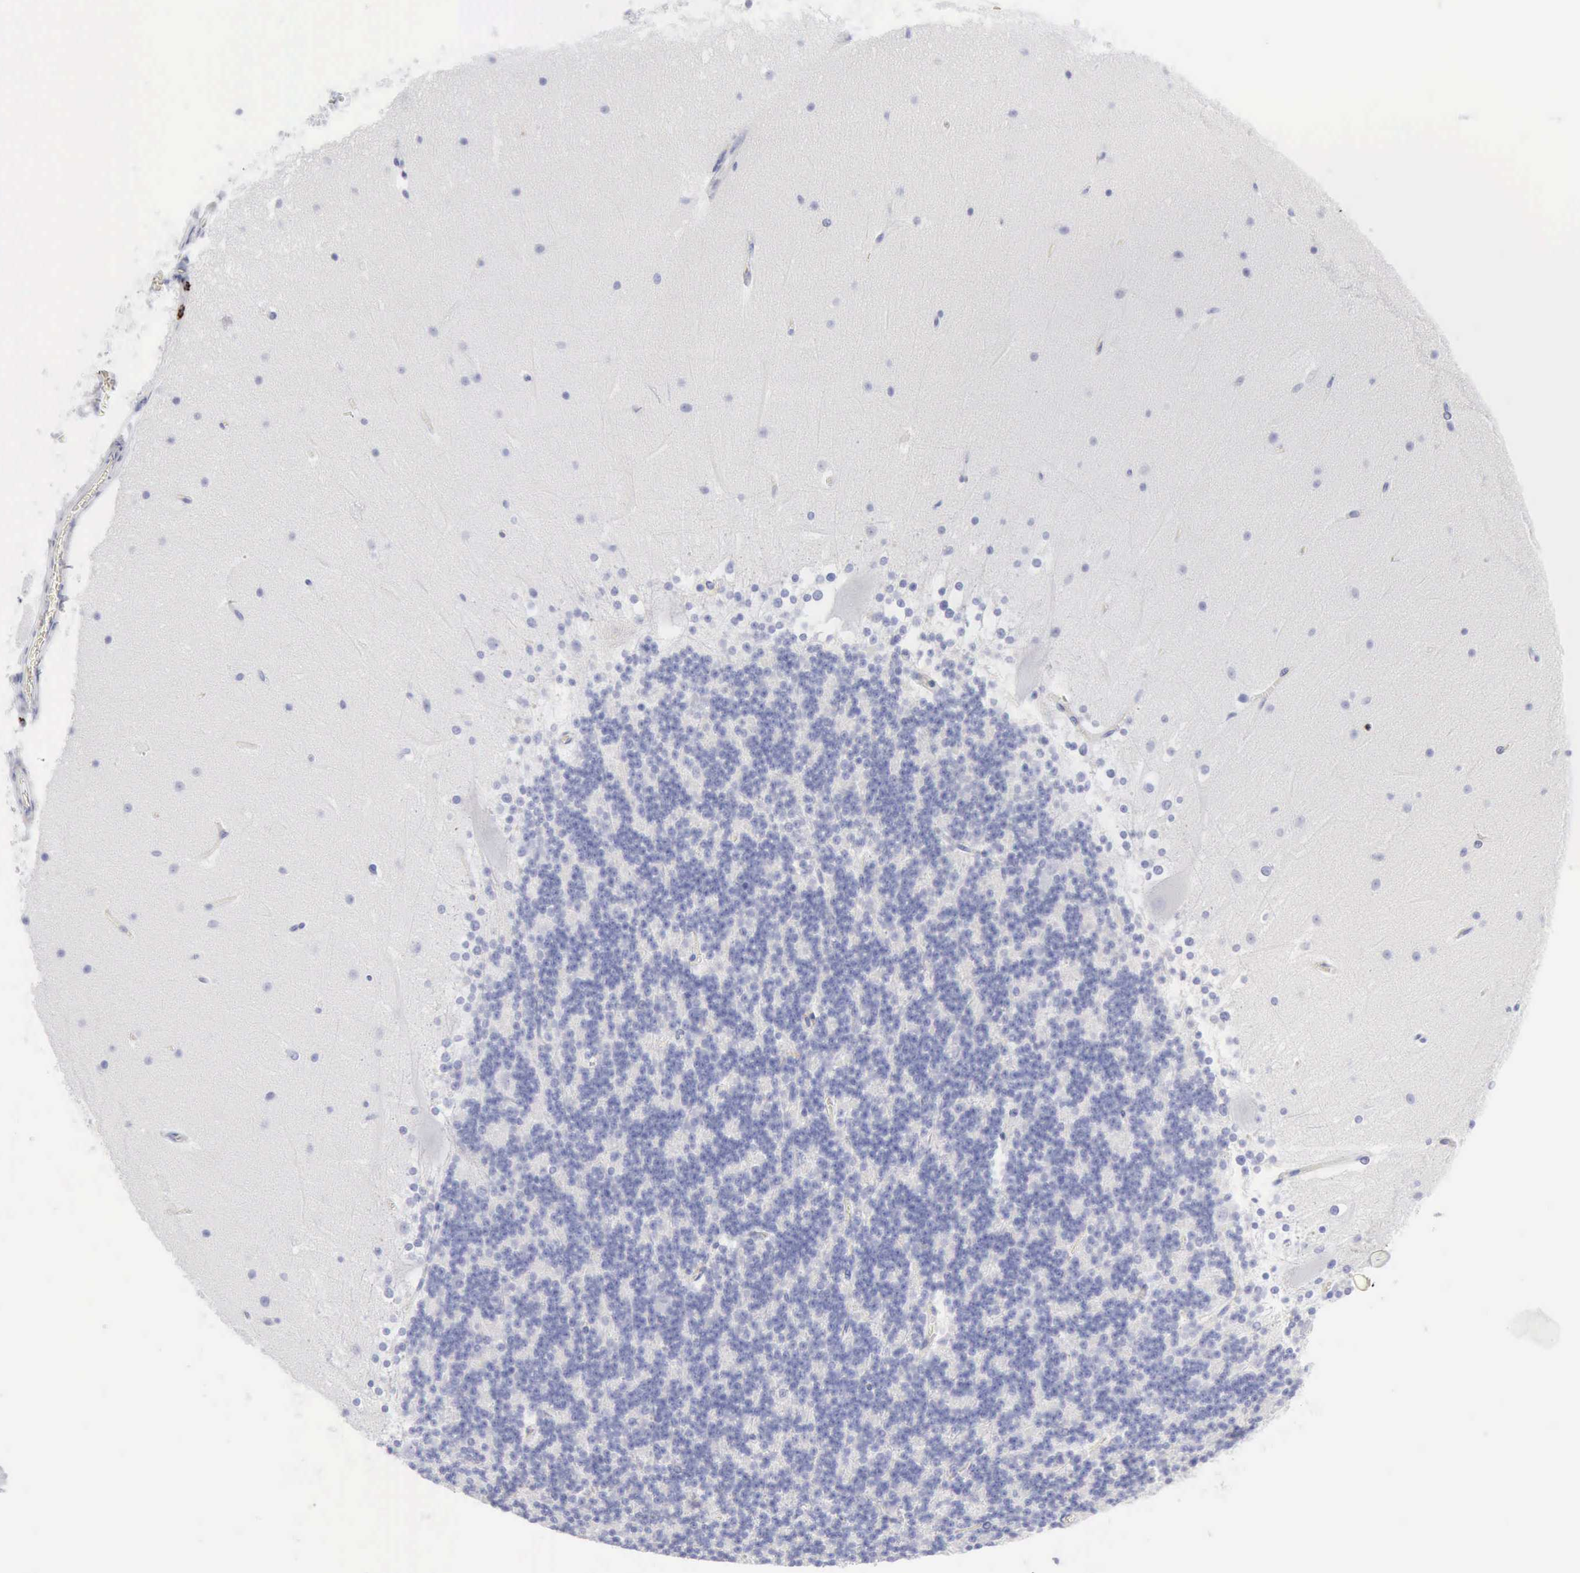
{"staining": {"intensity": "negative", "quantity": "none", "location": "none"}, "tissue": "cerebellum", "cell_type": "Cells in granular layer", "image_type": "normal", "snomed": [{"axis": "morphology", "description": "Normal tissue, NOS"}, {"axis": "topography", "description": "Cerebellum"}], "caption": "Immunohistochemistry photomicrograph of benign cerebellum stained for a protein (brown), which demonstrates no positivity in cells in granular layer. Brightfield microscopy of immunohistochemistry stained with DAB (3,3'-diaminobenzidine) (brown) and hematoxylin (blue), captured at high magnification.", "gene": "GZMB", "patient": {"sex": "female", "age": 19}}